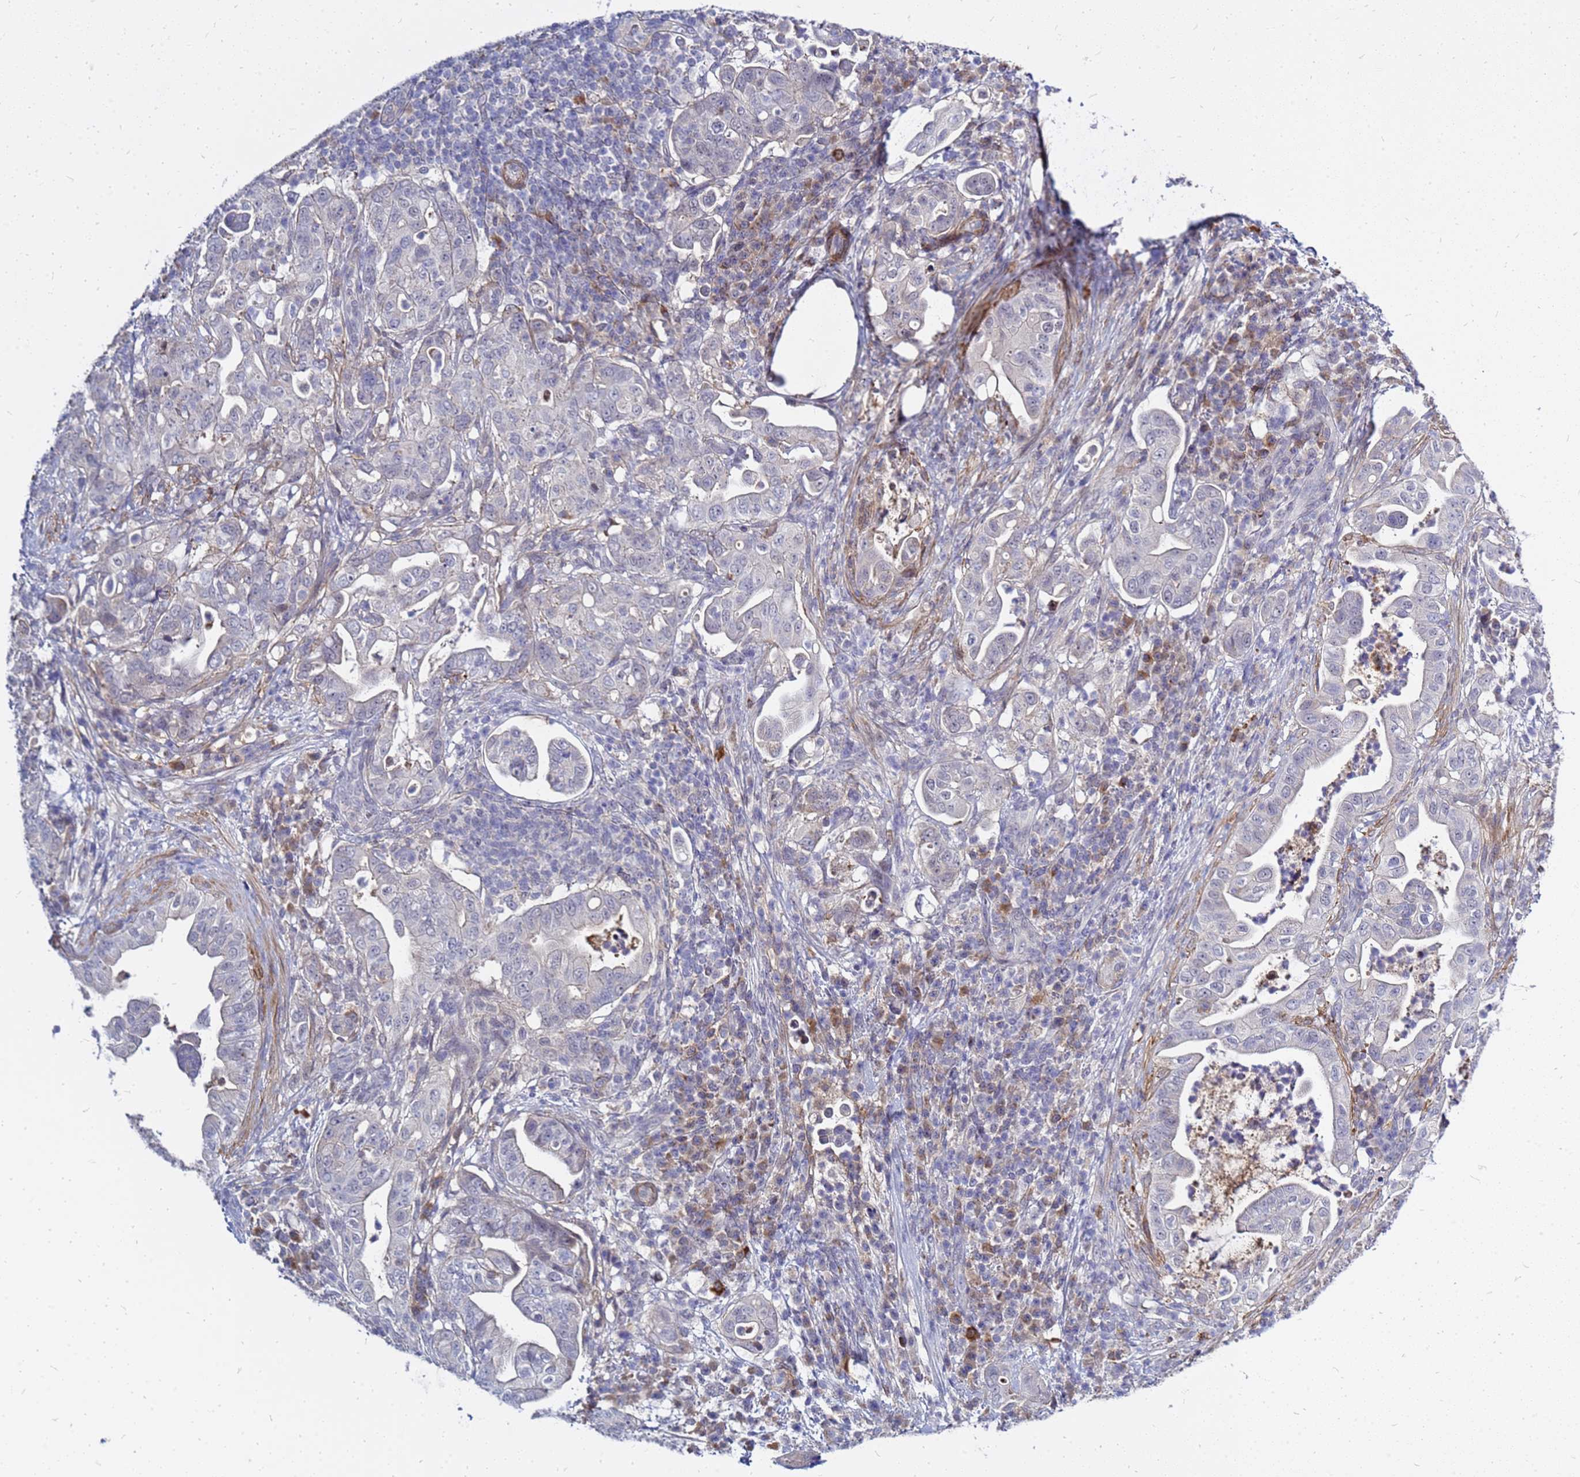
{"staining": {"intensity": "negative", "quantity": "none", "location": "none"}, "tissue": "pancreatic cancer", "cell_type": "Tumor cells", "image_type": "cancer", "snomed": [{"axis": "morphology", "description": "Normal tissue, NOS"}, {"axis": "morphology", "description": "Adenocarcinoma, NOS"}, {"axis": "topography", "description": "Lymph node"}, {"axis": "topography", "description": "Pancreas"}], "caption": "IHC of pancreatic adenocarcinoma exhibits no positivity in tumor cells.", "gene": "SRGAP3", "patient": {"sex": "female", "age": 67}}